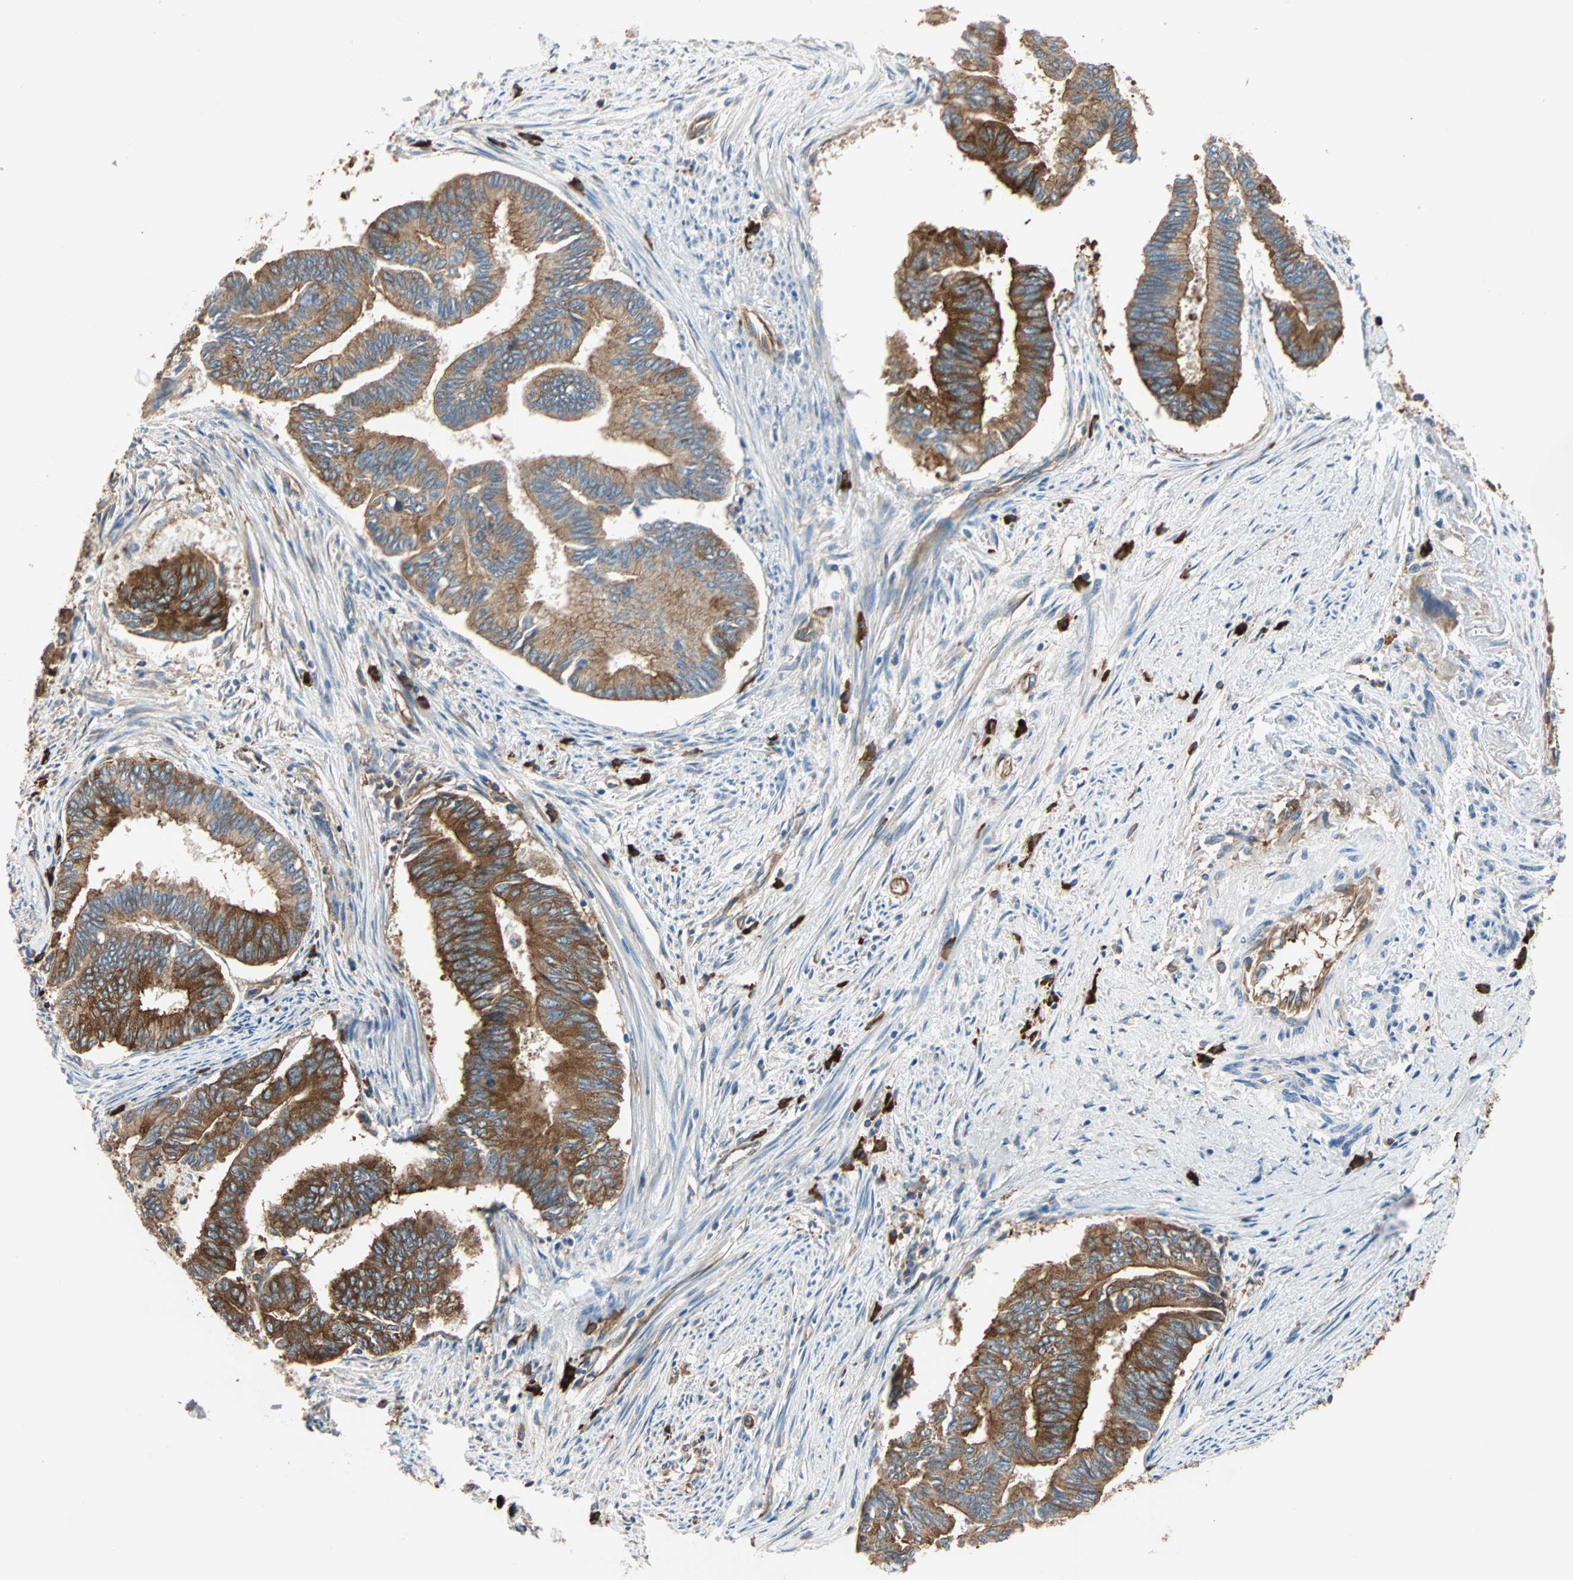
{"staining": {"intensity": "moderate", "quantity": ">75%", "location": "cytoplasmic/membranous"}, "tissue": "endometrial cancer", "cell_type": "Tumor cells", "image_type": "cancer", "snomed": [{"axis": "morphology", "description": "Adenocarcinoma, NOS"}, {"axis": "topography", "description": "Endometrium"}], "caption": "Protein staining of endometrial adenocarcinoma tissue demonstrates moderate cytoplasmic/membranous positivity in approximately >75% of tumor cells.", "gene": "EEF2", "patient": {"sex": "female", "age": 86}}